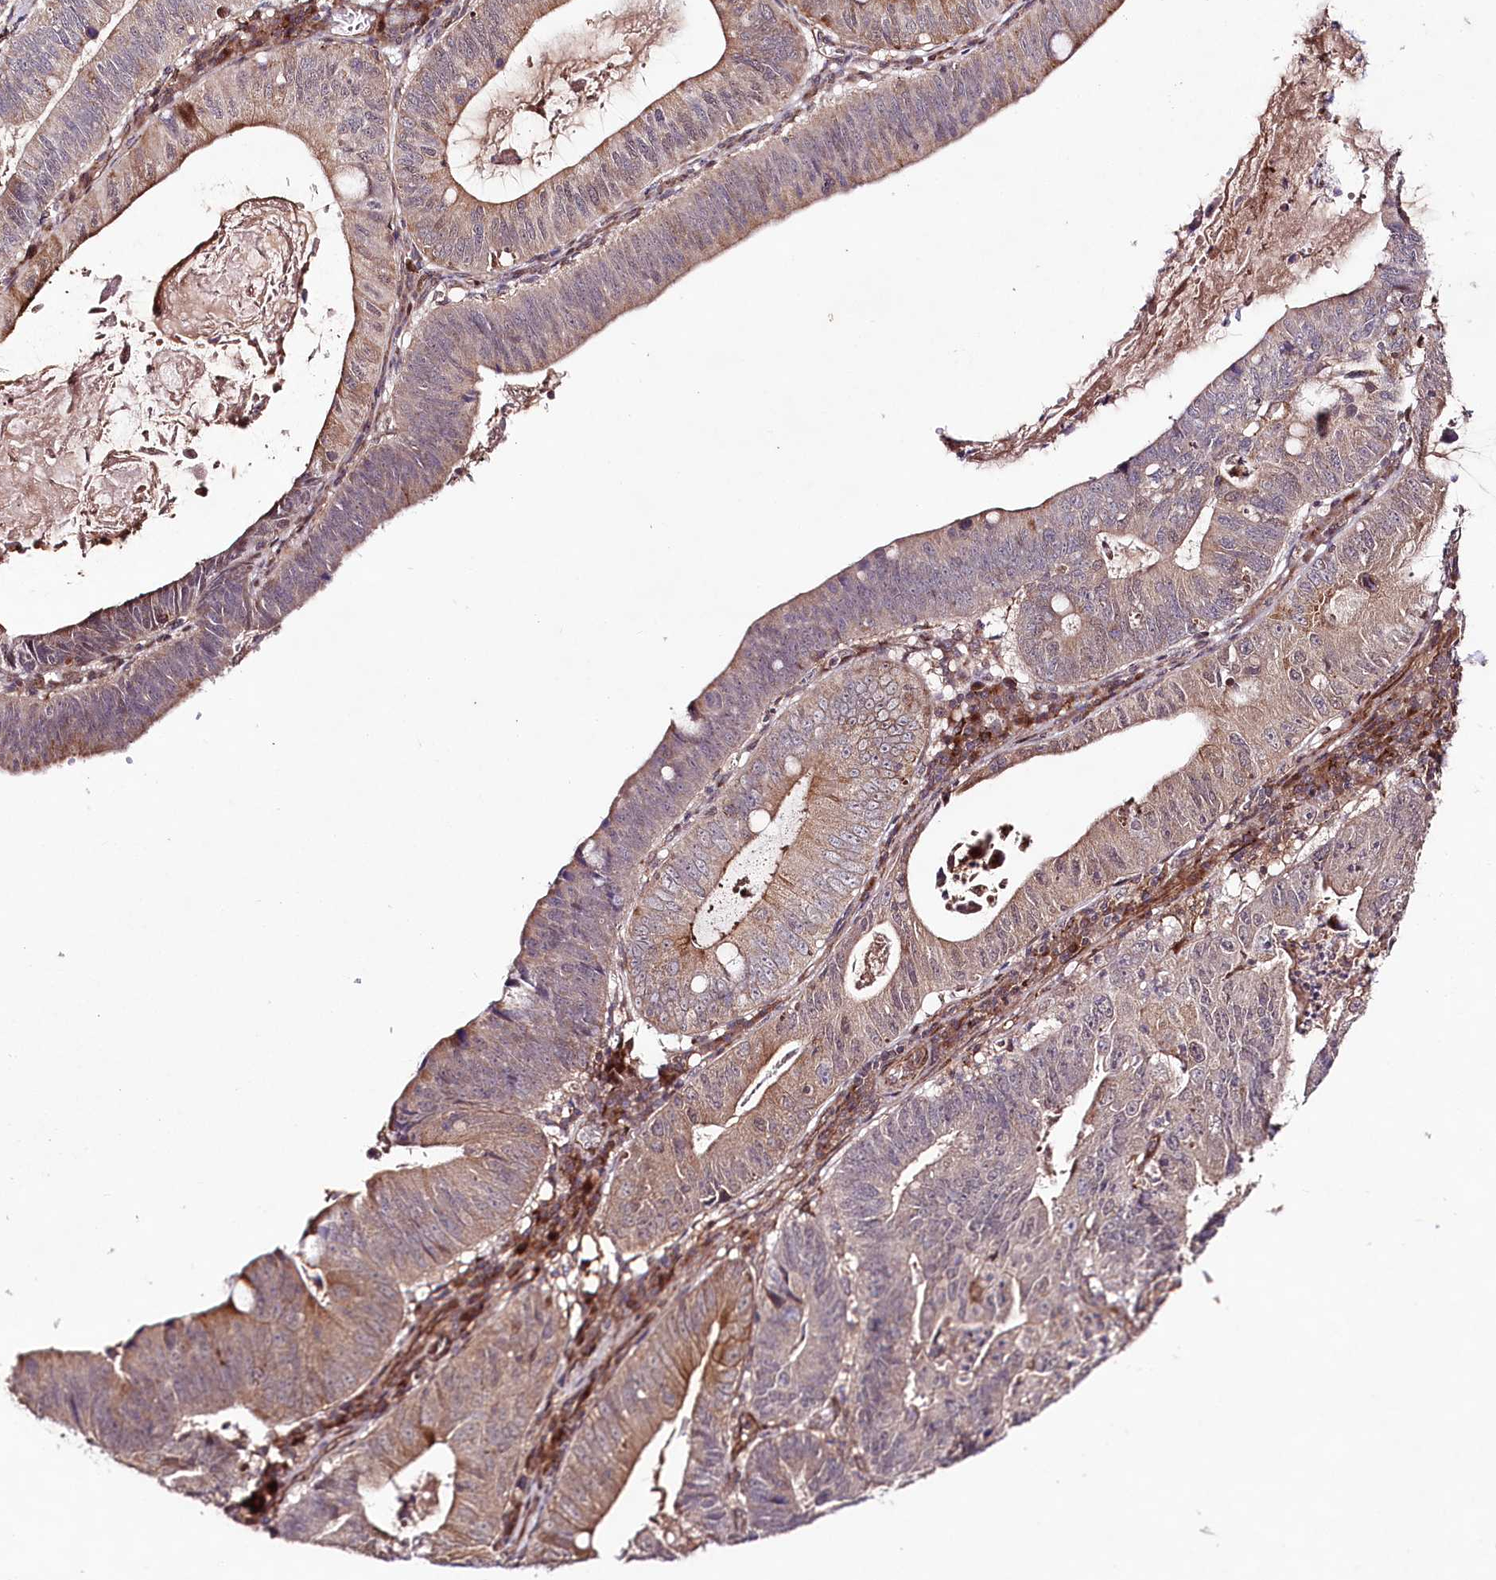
{"staining": {"intensity": "moderate", "quantity": "<25%", "location": "cytoplasmic/membranous"}, "tissue": "stomach cancer", "cell_type": "Tumor cells", "image_type": "cancer", "snomed": [{"axis": "morphology", "description": "Adenocarcinoma, NOS"}, {"axis": "topography", "description": "Stomach"}], "caption": "Approximately <25% of tumor cells in human adenocarcinoma (stomach) display moderate cytoplasmic/membranous protein expression as visualized by brown immunohistochemical staining.", "gene": "PHLDB1", "patient": {"sex": "male", "age": 59}}